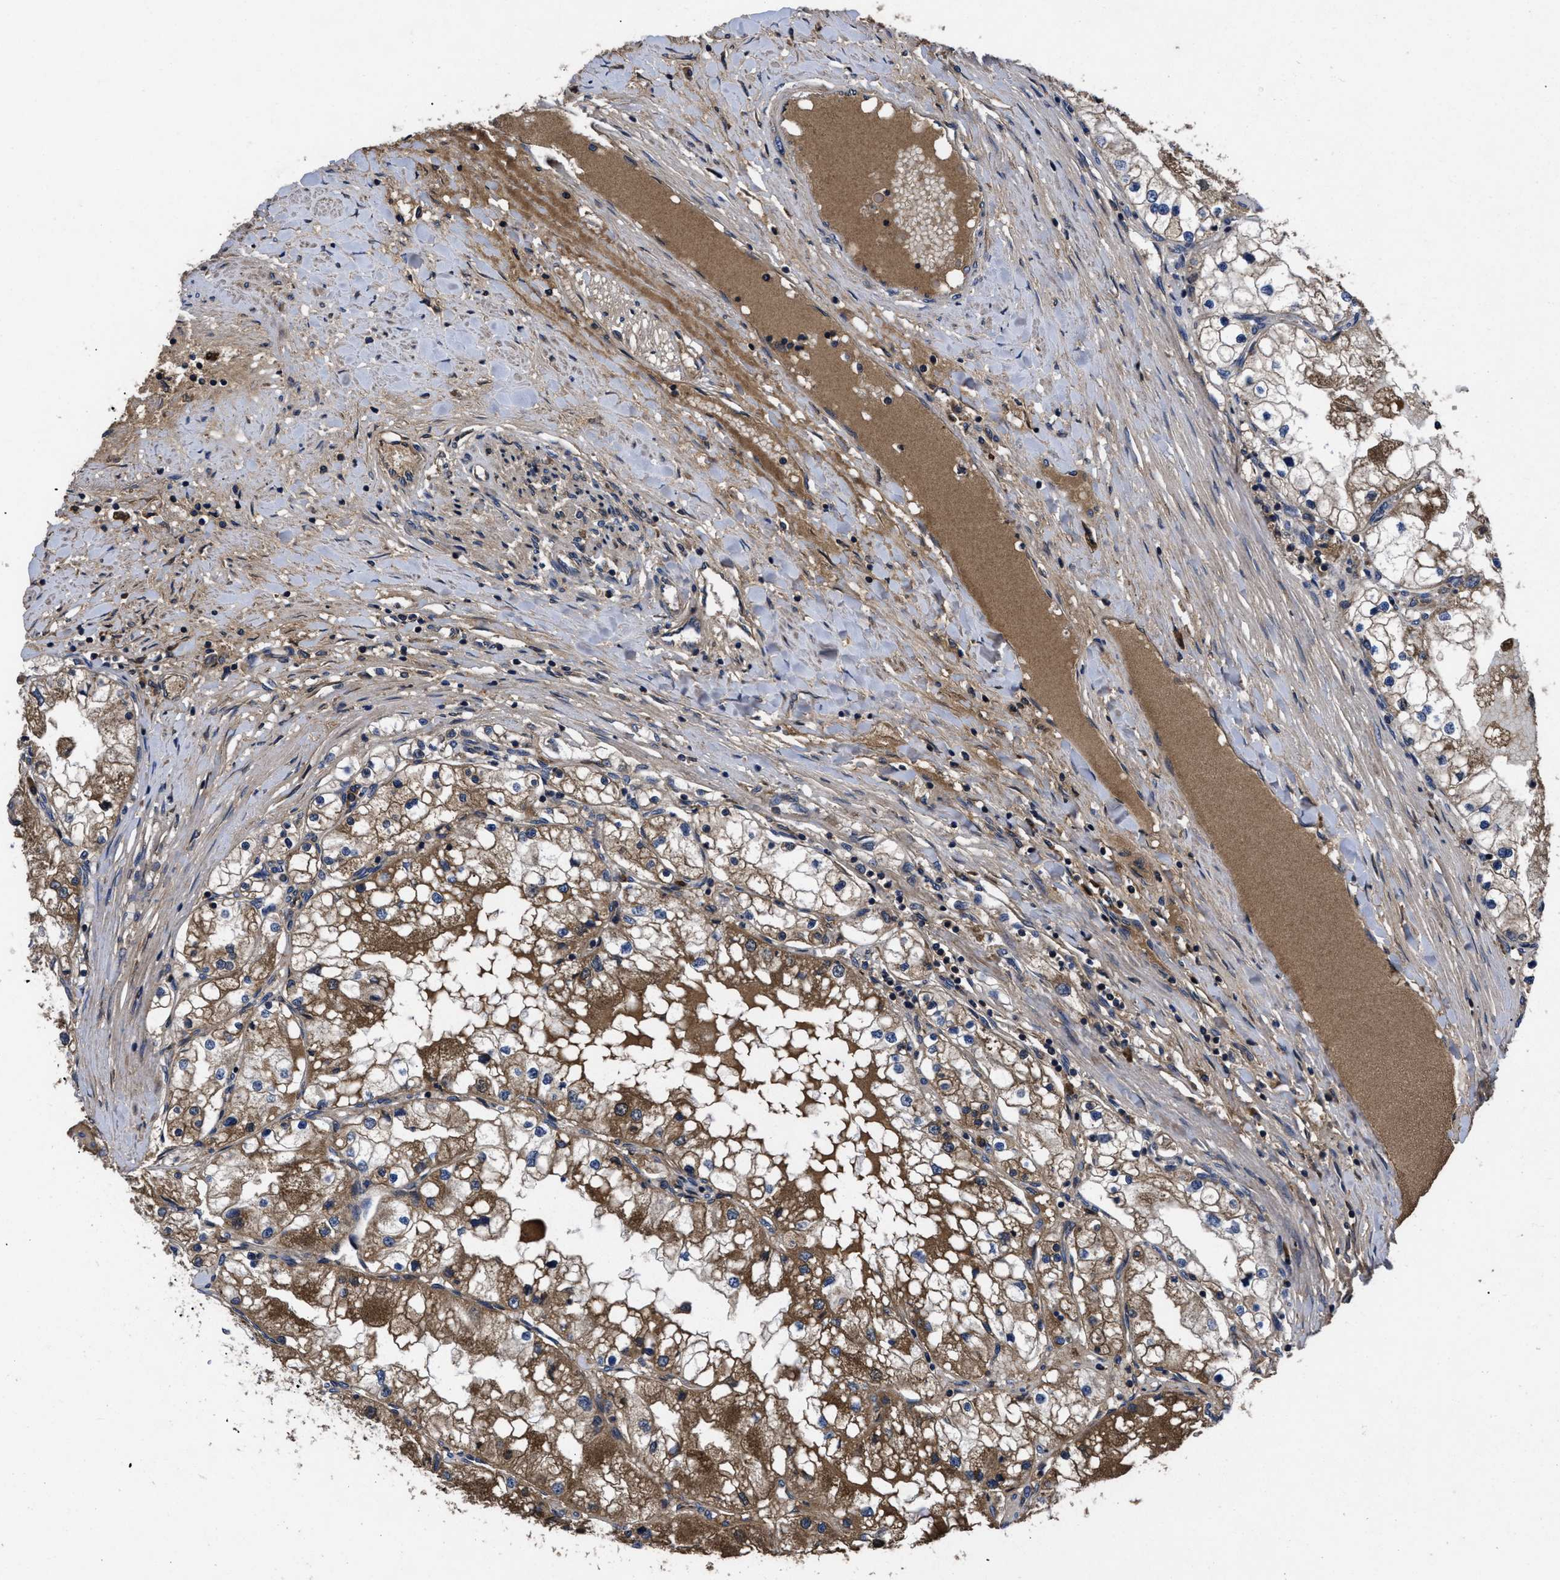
{"staining": {"intensity": "moderate", "quantity": "25%-75%", "location": "cytoplasmic/membranous"}, "tissue": "renal cancer", "cell_type": "Tumor cells", "image_type": "cancer", "snomed": [{"axis": "morphology", "description": "Adenocarcinoma, NOS"}, {"axis": "topography", "description": "Kidney"}], "caption": "Immunohistochemistry (IHC) micrograph of human renal adenocarcinoma stained for a protein (brown), which exhibits medium levels of moderate cytoplasmic/membranous positivity in about 25%-75% of tumor cells.", "gene": "LRRC3", "patient": {"sex": "male", "age": 68}}